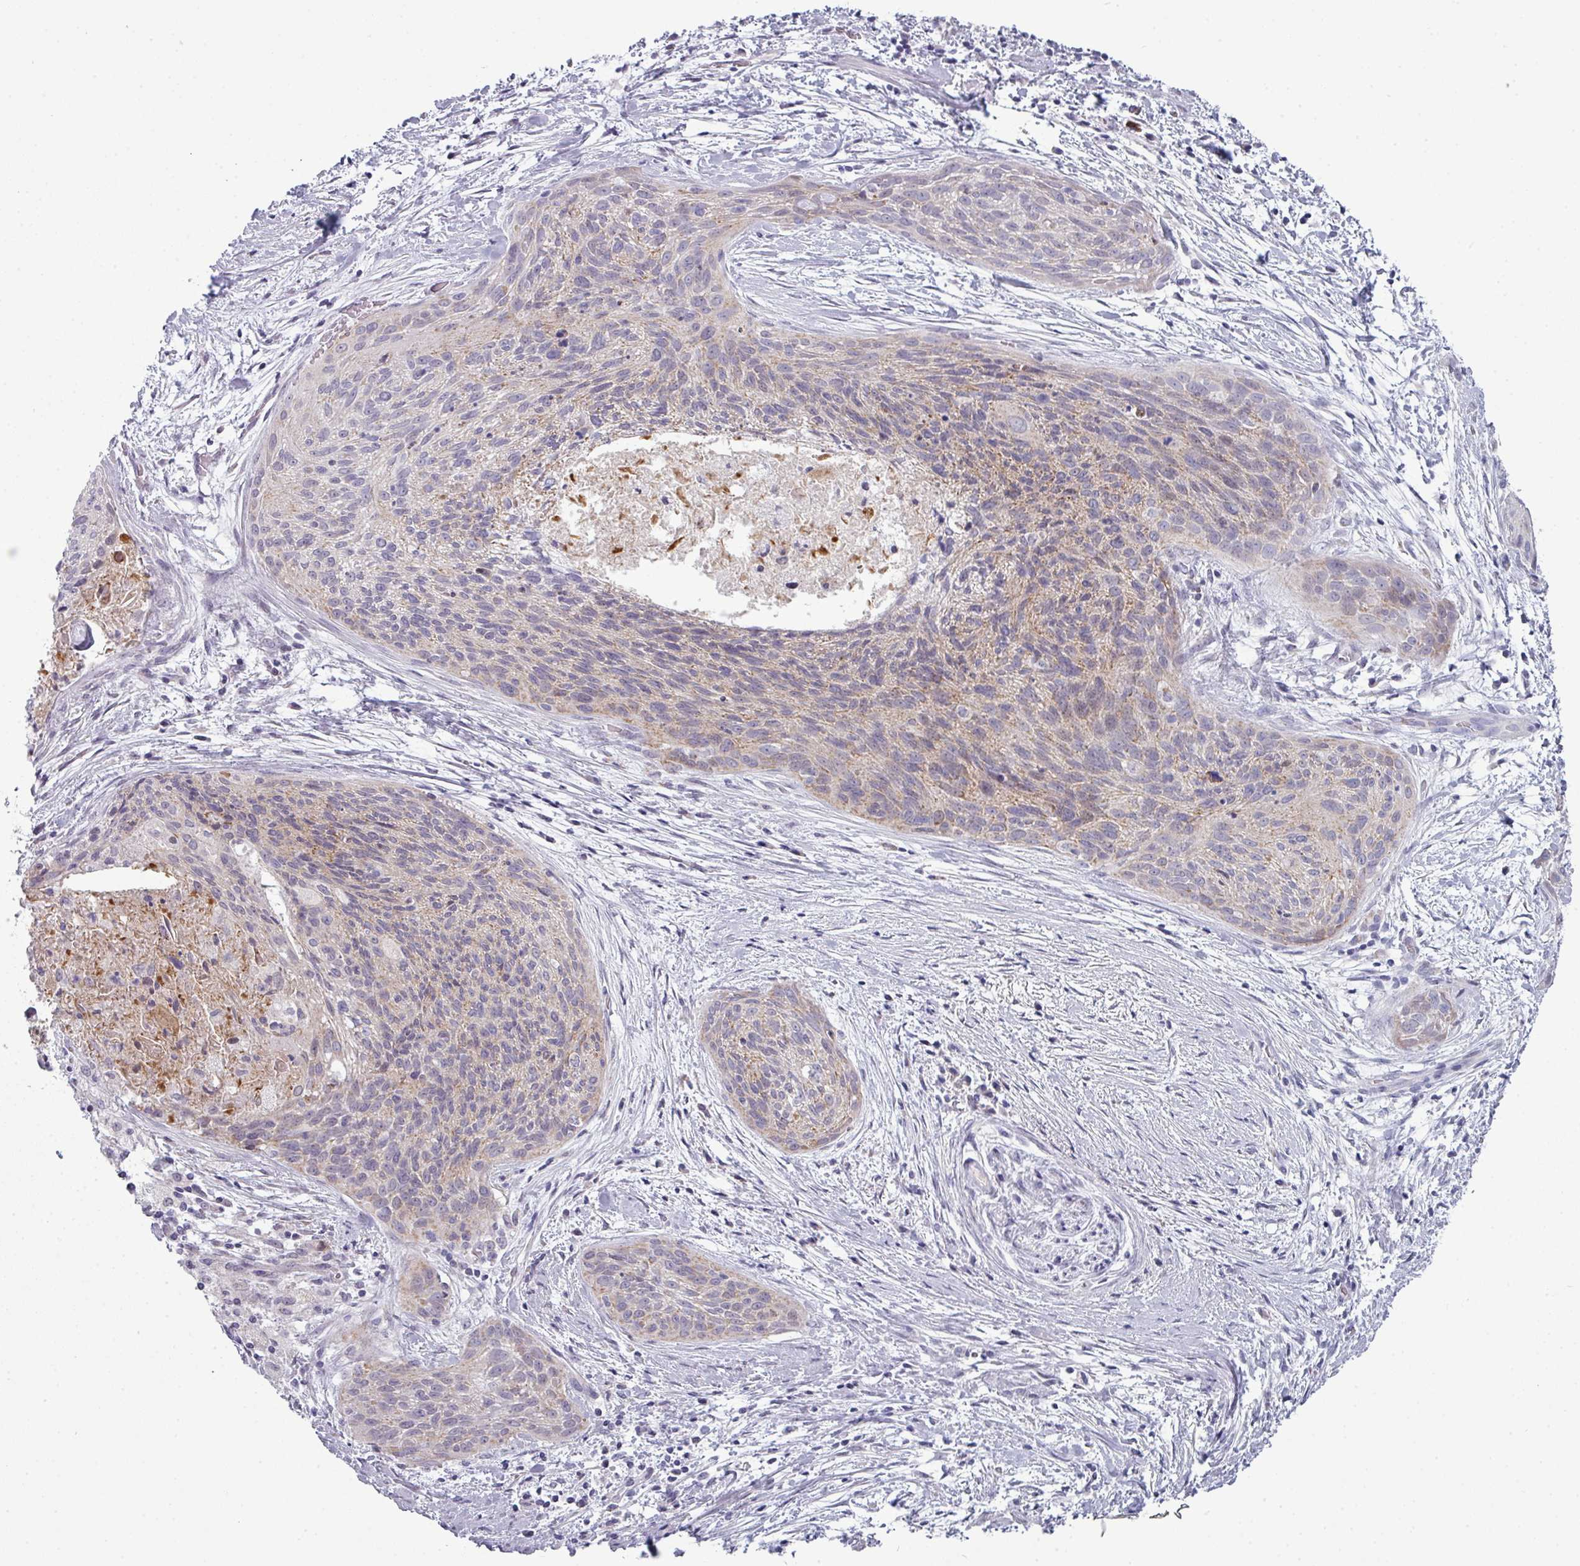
{"staining": {"intensity": "weak", "quantity": "25%-75%", "location": "cytoplasmic/membranous"}, "tissue": "cervical cancer", "cell_type": "Tumor cells", "image_type": "cancer", "snomed": [{"axis": "morphology", "description": "Squamous cell carcinoma, NOS"}, {"axis": "topography", "description": "Cervix"}], "caption": "IHC staining of cervical cancer (squamous cell carcinoma), which demonstrates low levels of weak cytoplasmic/membranous expression in approximately 25%-75% of tumor cells indicating weak cytoplasmic/membranous protein staining. The staining was performed using DAB (brown) for protein detection and nuclei were counterstained in hematoxylin (blue).", "gene": "ZNF615", "patient": {"sex": "female", "age": 55}}